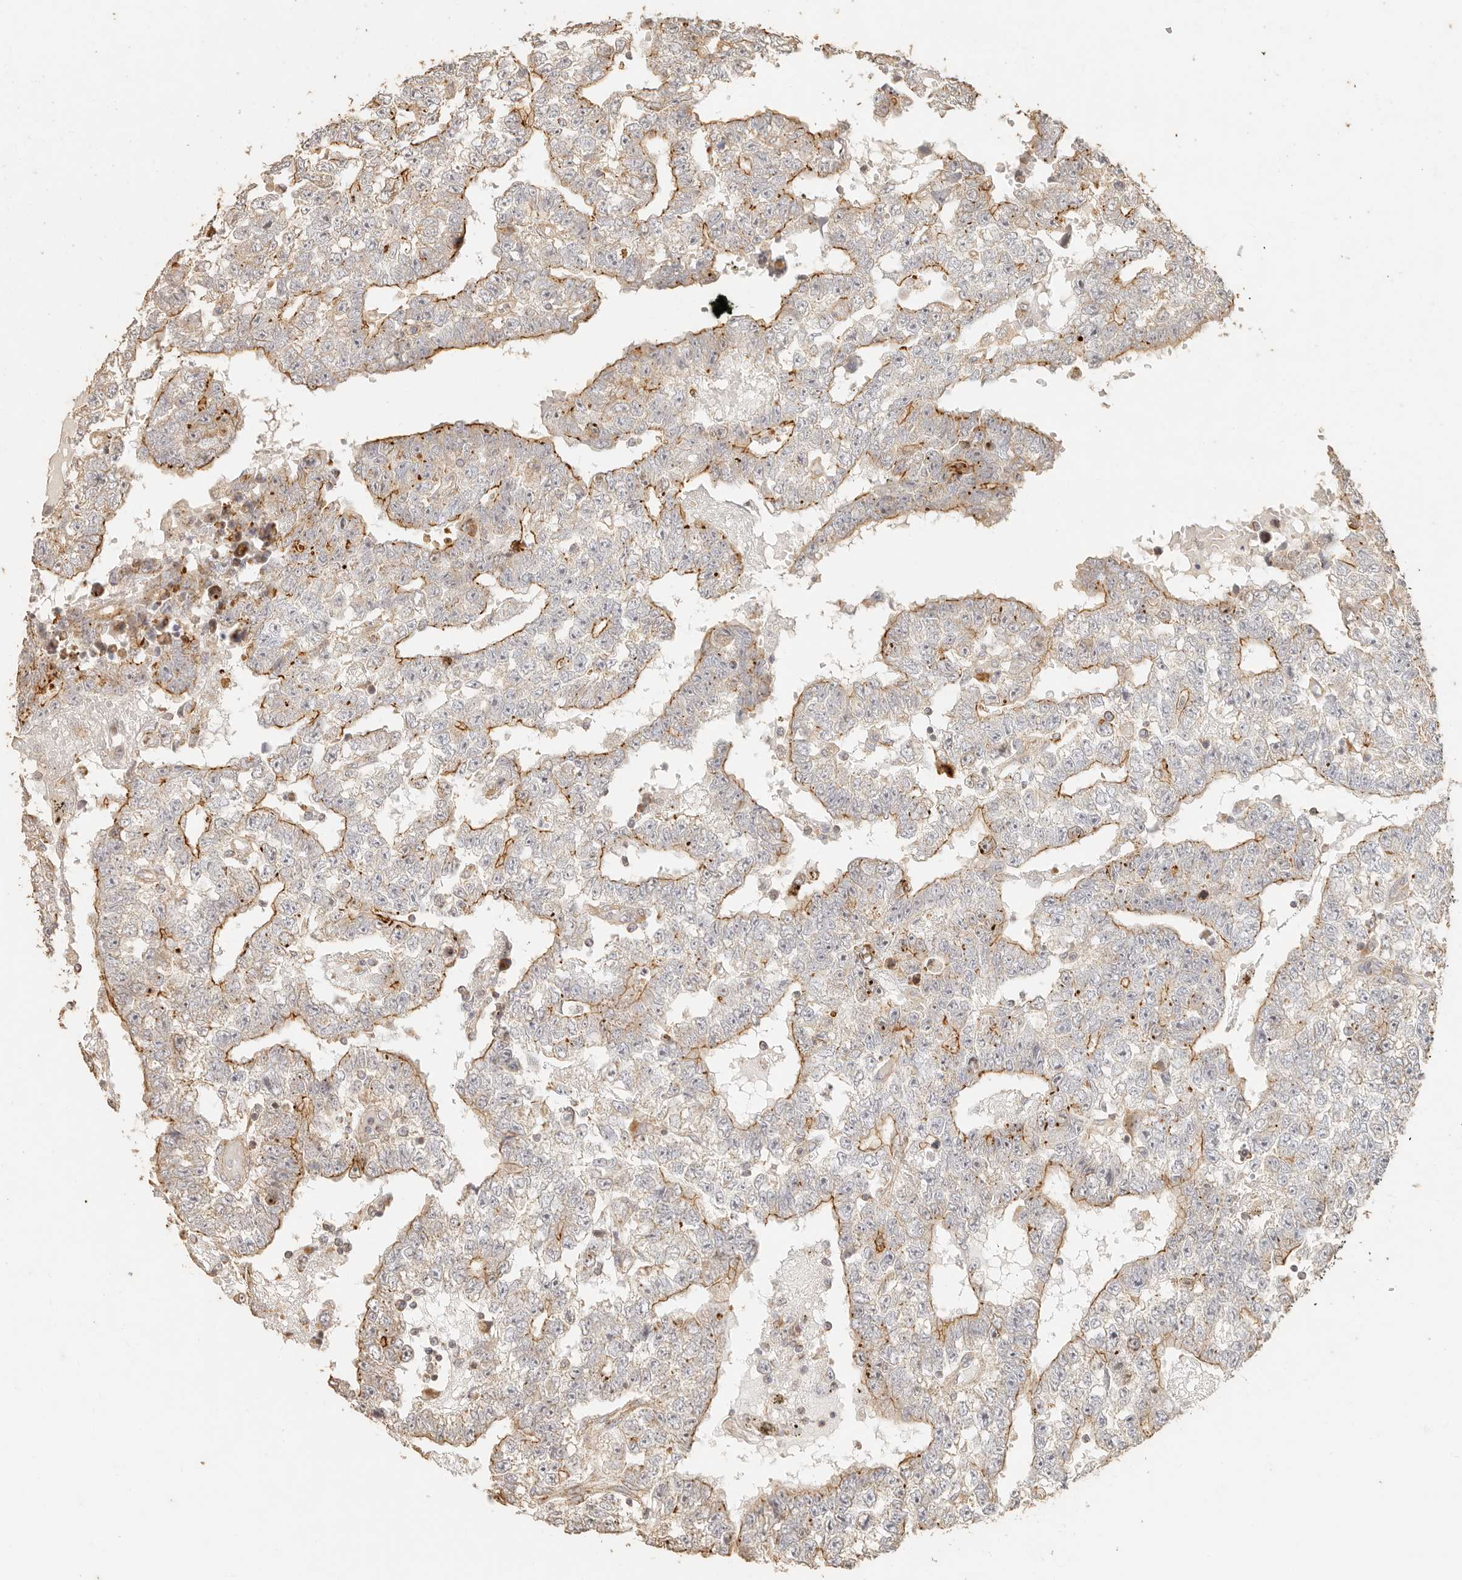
{"staining": {"intensity": "moderate", "quantity": "25%-75%", "location": "cytoplasmic/membranous"}, "tissue": "testis cancer", "cell_type": "Tumor cells", "image_type": "cancer", "snomed": [{"axis": "morphology", "description": "Carcinoma, Embryonal, NOS"}, {"axis": "topography", "description": "Testis"}], "caption": "Immunohistochemical staining of human testis embryonal carcinoma demonstrates moderate cytoplasmic/membranous protein positivity in about 25%-75% of tumor cells.", "gene": "PTPN22", "patient": {"sex": "male", "age": 25}}